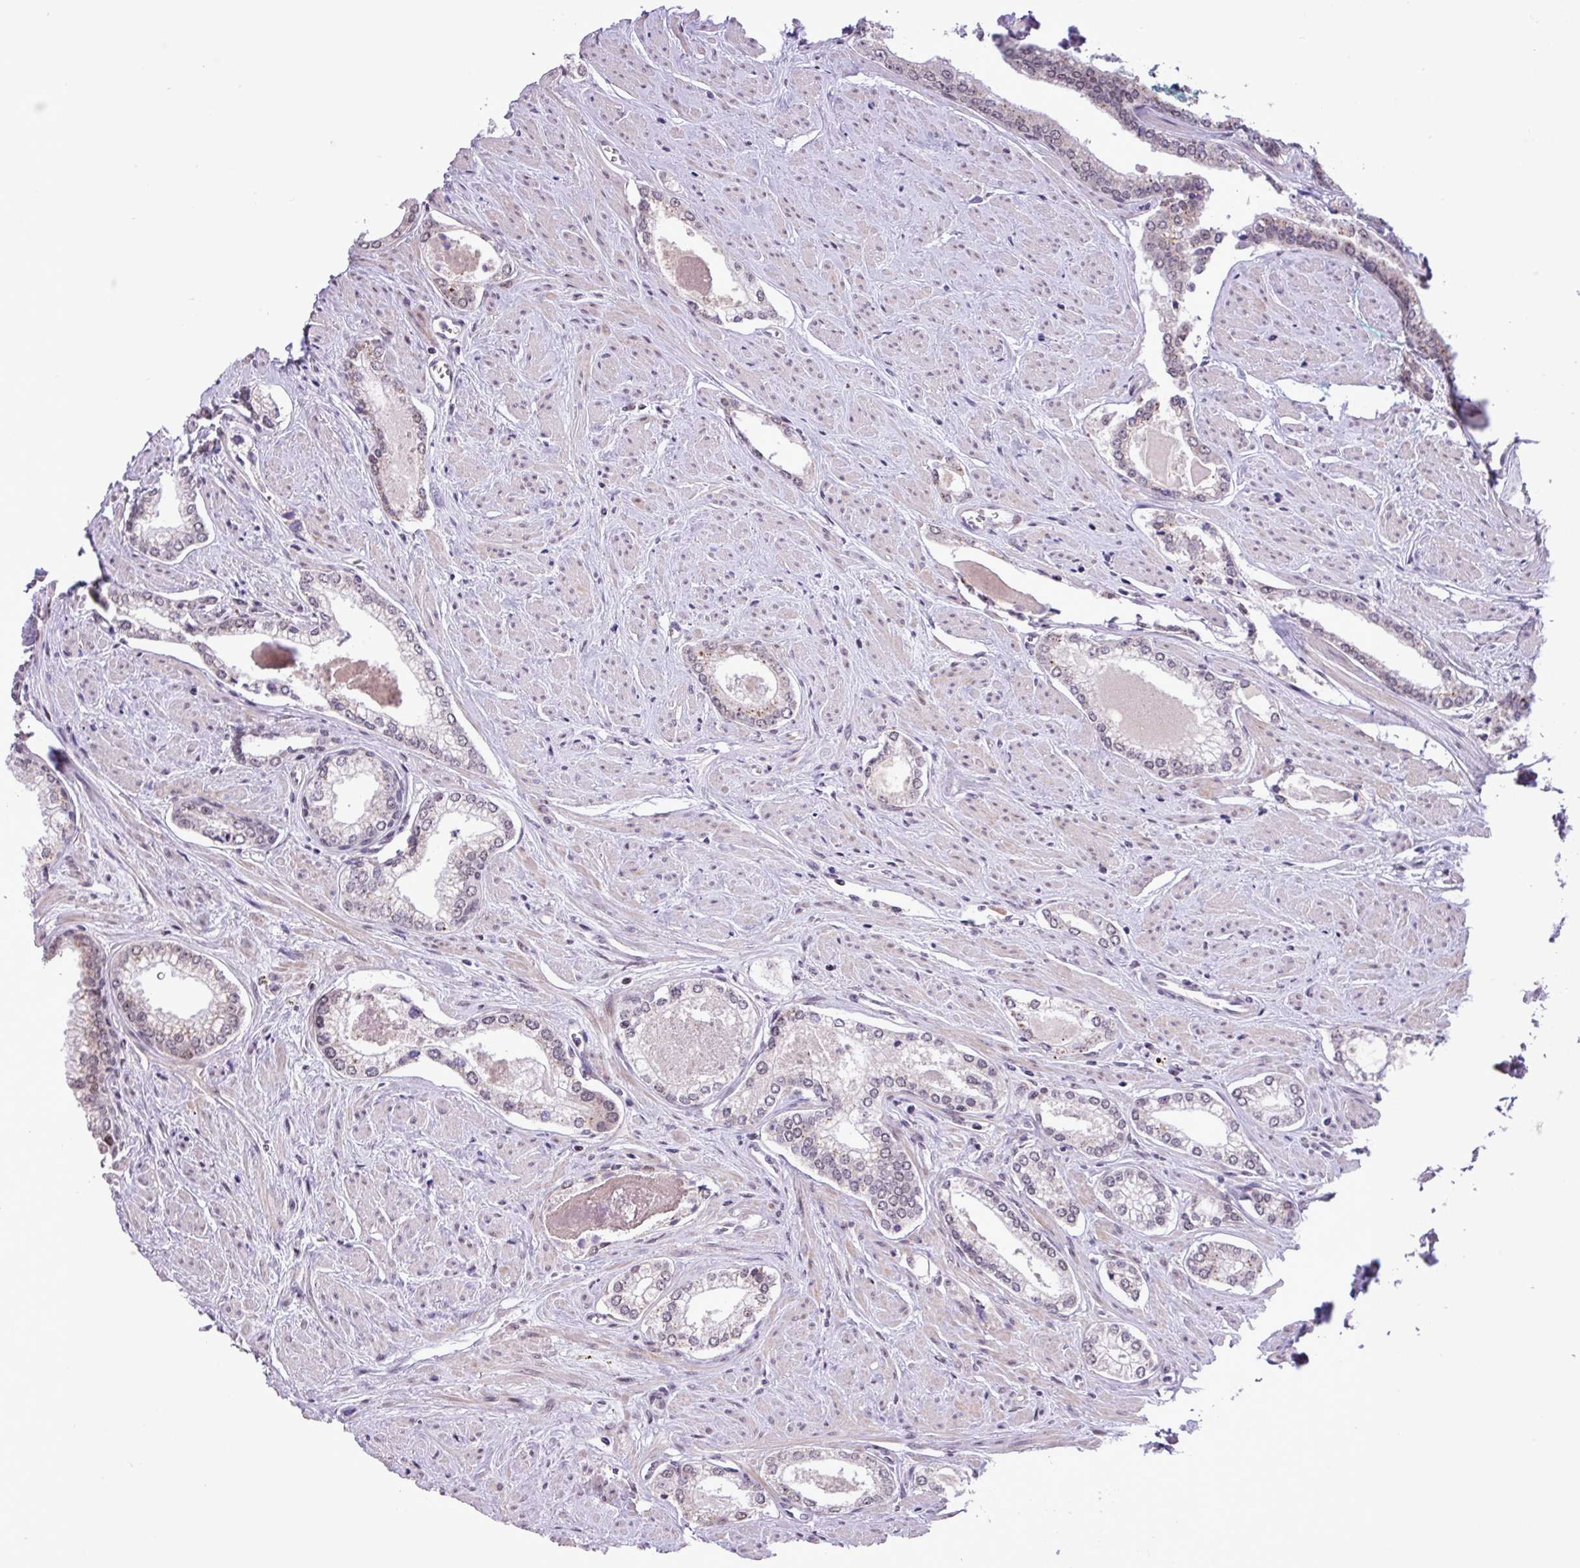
{"staining": {"intensity": "weak", "quantity": "25%-75%", "location": "nuclear"}, "tissue": "prostate cancer", "cell_type": "Tumor cells", "image_type": "cancer", "snomed": [{"axis": "morphology", "description": "Adenocarcinoma, Low grade"}, {"axis": "topography", "description": "Prostate and seminal vesicle, NOS"}], "caption": "Tumor cells show low levels of weak nuclear positivity in about 25%-75% of cells in adenocarcinoma (low-grade) (prostate). (DAB = brown stain, brightfield microscopy at high magnification).", "gene": "ZNF354A", "patient": {"sex": "male", "age": 60}}